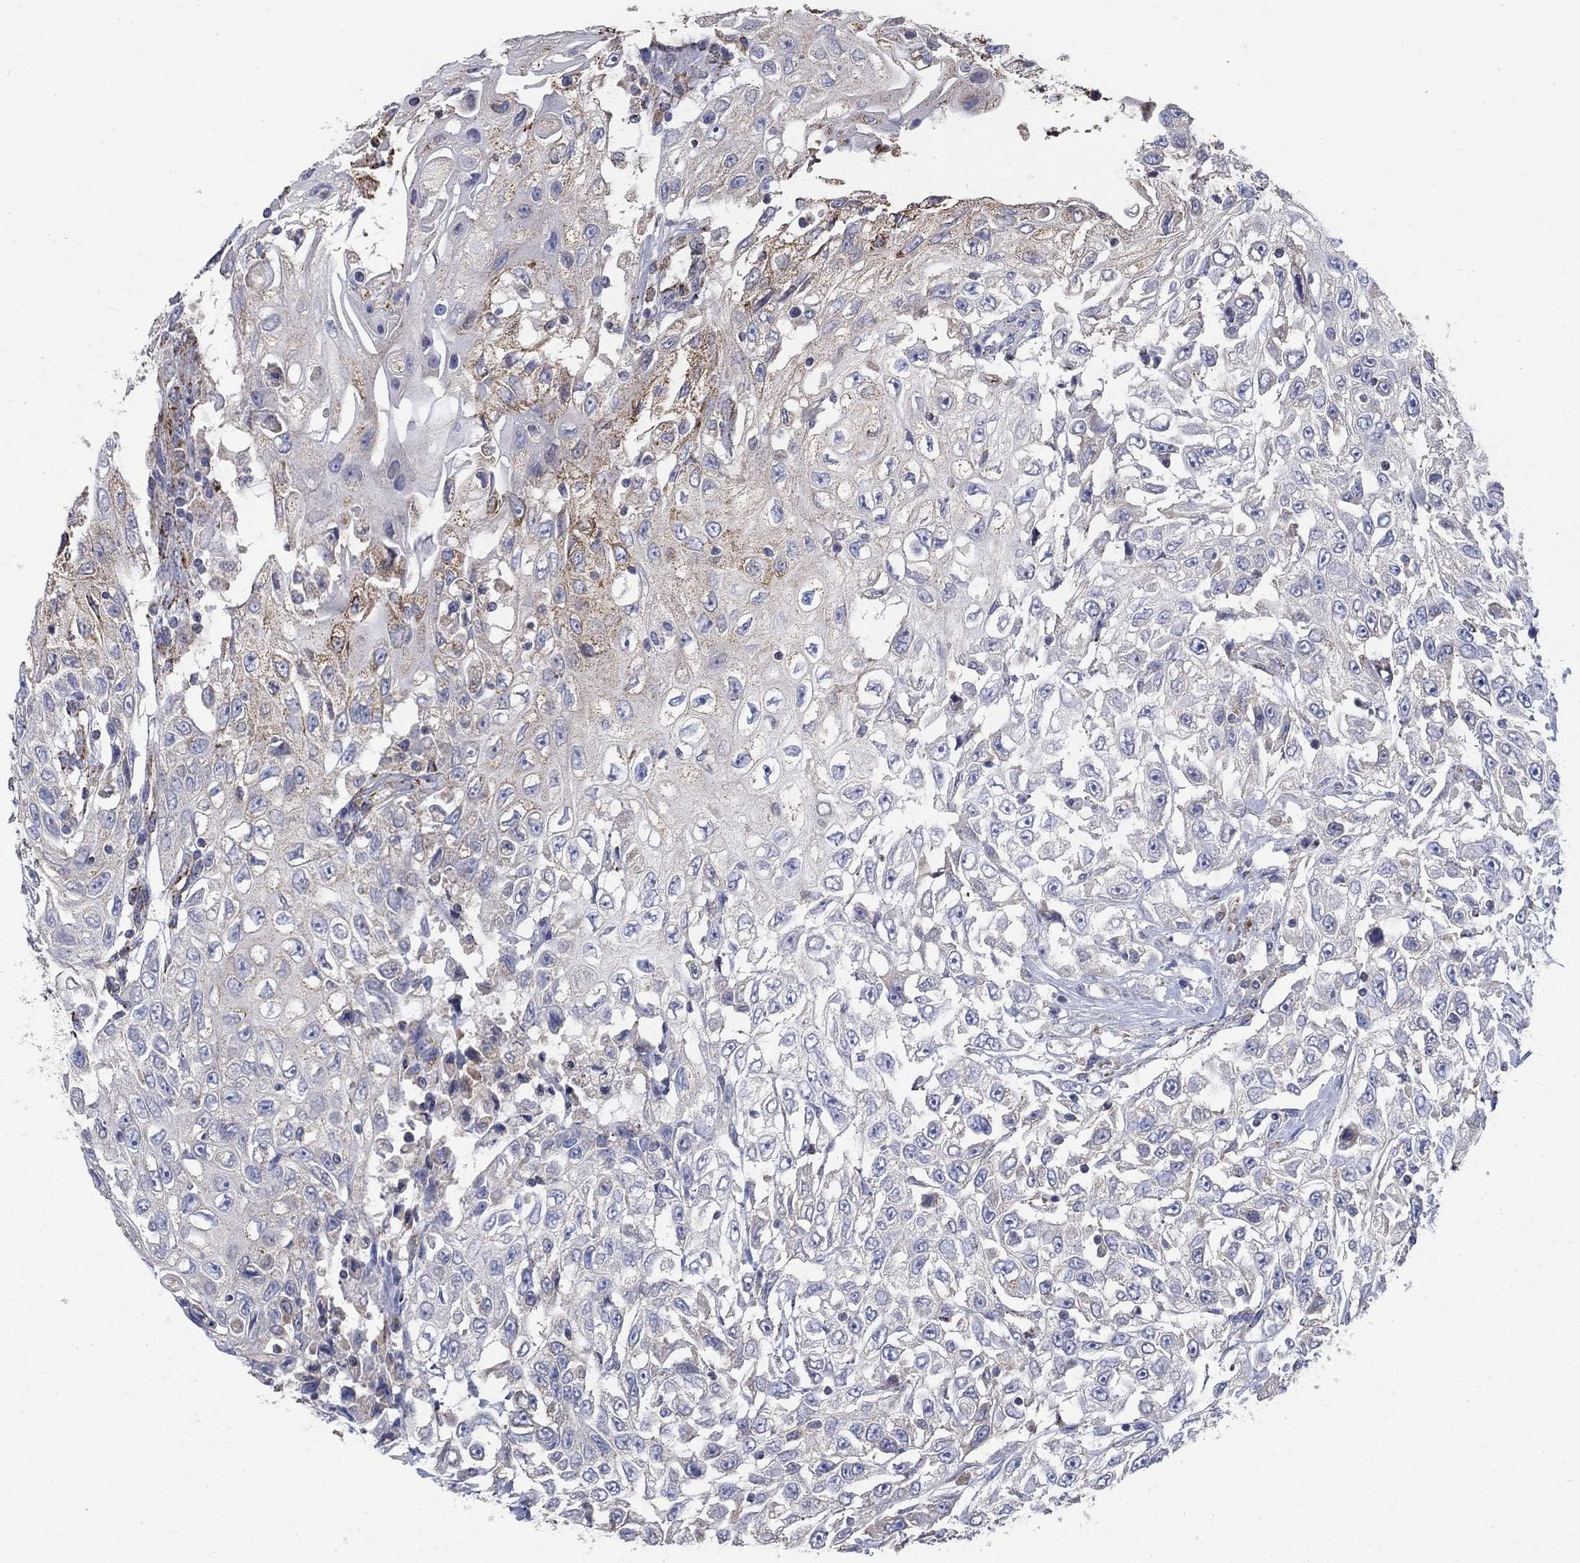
{"staining": {"intensity": "moderate", "quantity": "<25%", "location": "cytoplasmic/membranous"}, "tissue": "urothelial cancer", "cell_type": "Tumor cells", "image_type": "cancer", "snomed": [{"axis": "morphology", "description": "Urothelial carcinoma, High grade"}, {"axis": "topography", "description": "Urinary bladder"}], "caption": "This micrograph displays immunohistochemistry (IHC) staining of human high-grade urothelial carcinoma, with low moderate cytoplasmic/membranous staining in about <25% of tumor cells.", "gene": "PNPLA2", "patient": {"sex": "female", "age": 56}}